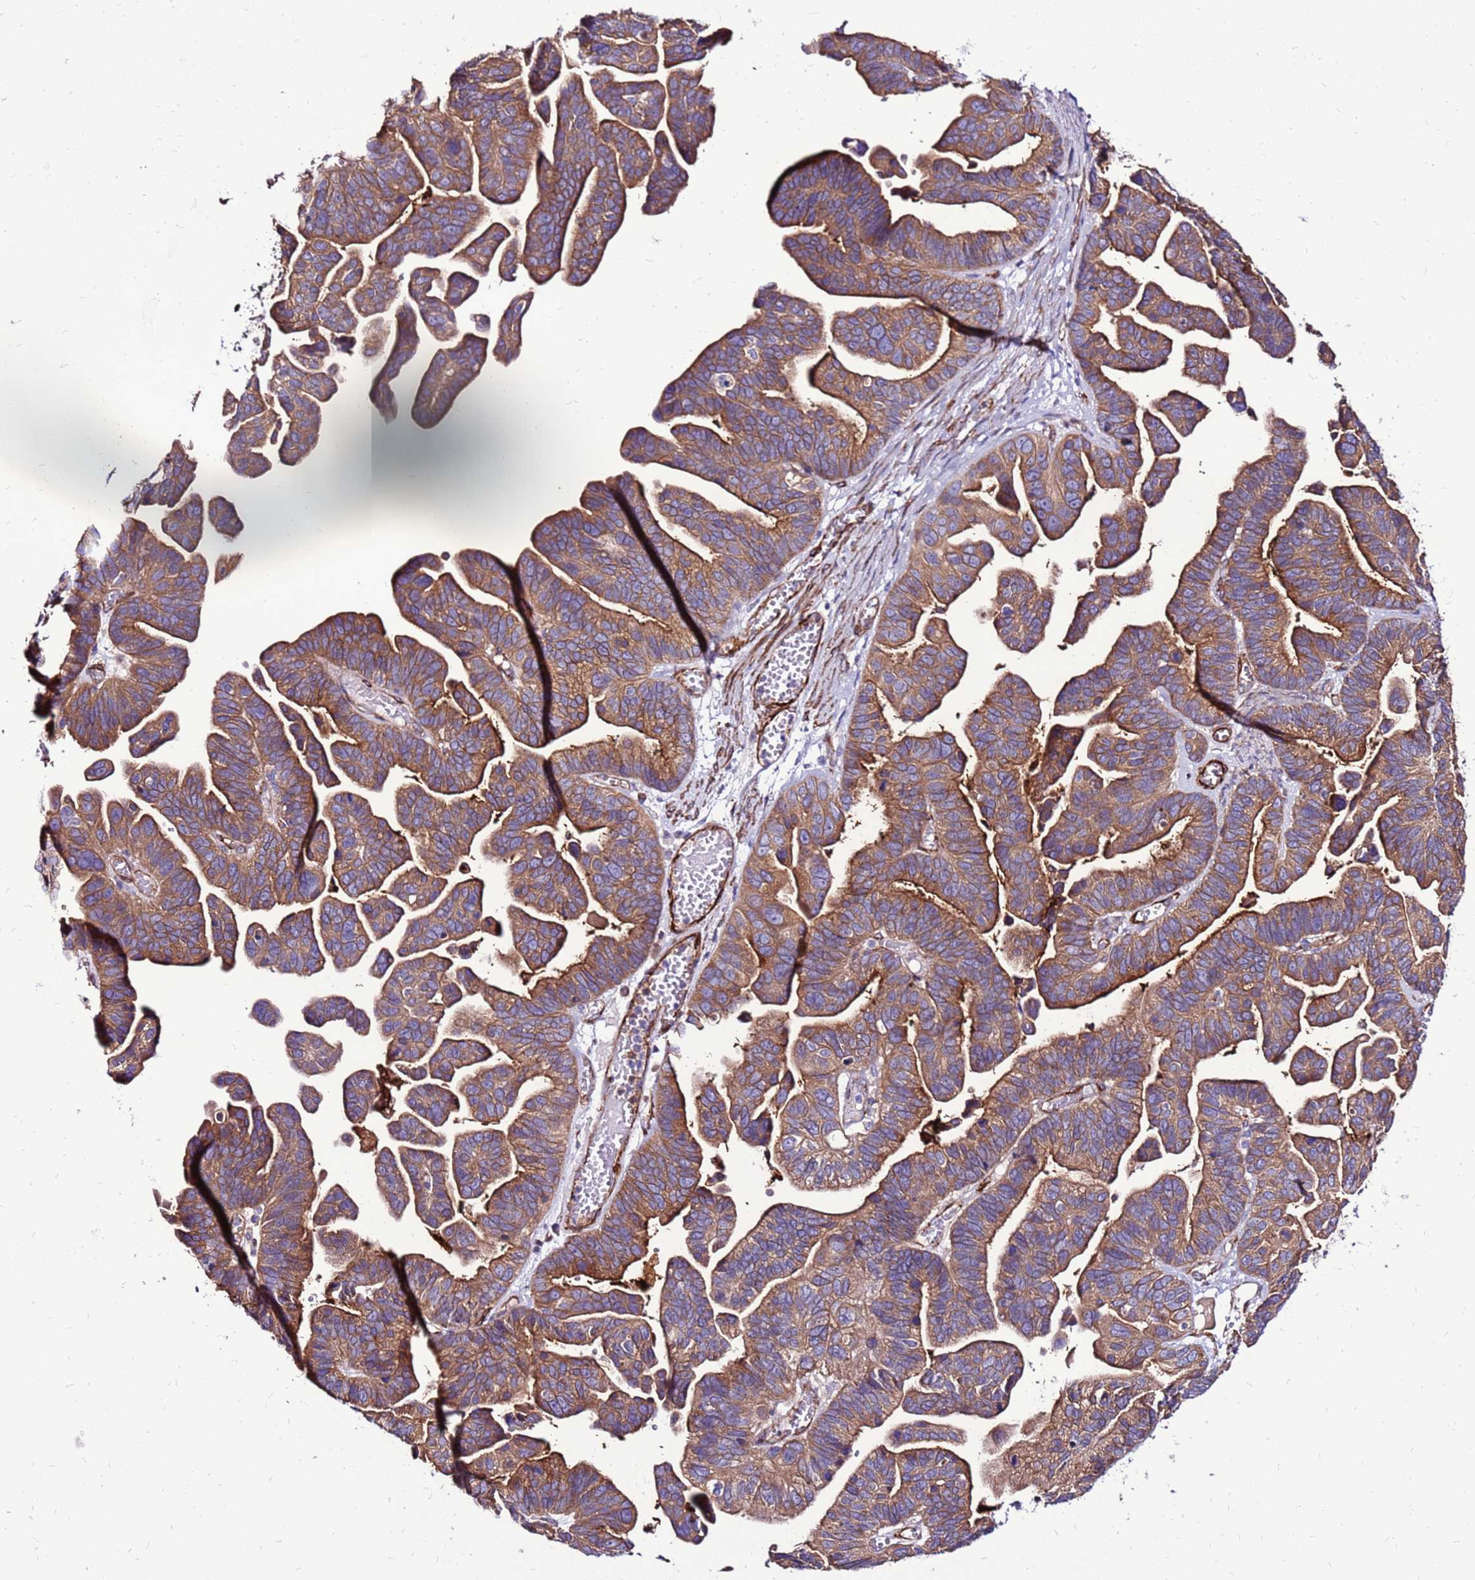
{"staining": {"intensity": "moderate", "quantity": ">75%", "location": "cytoplasmic/membranous"}, "tissue": "ovarian cancer", "cell_type": "Tumor cells", "image_type": "cancer", "snomed": [{"axis": "morphology", "description": "Cystadenocarcinoma, serous, NOS"}, {"axis": "topography", "description": "Ovary"}], "caption": "Moderate cytoplasmic/membranous staining is identified in approximately >75% of tumor cells in ovarian cancer.", "gene": "EI24", "patient": {"sex": "female", "age": 56}}